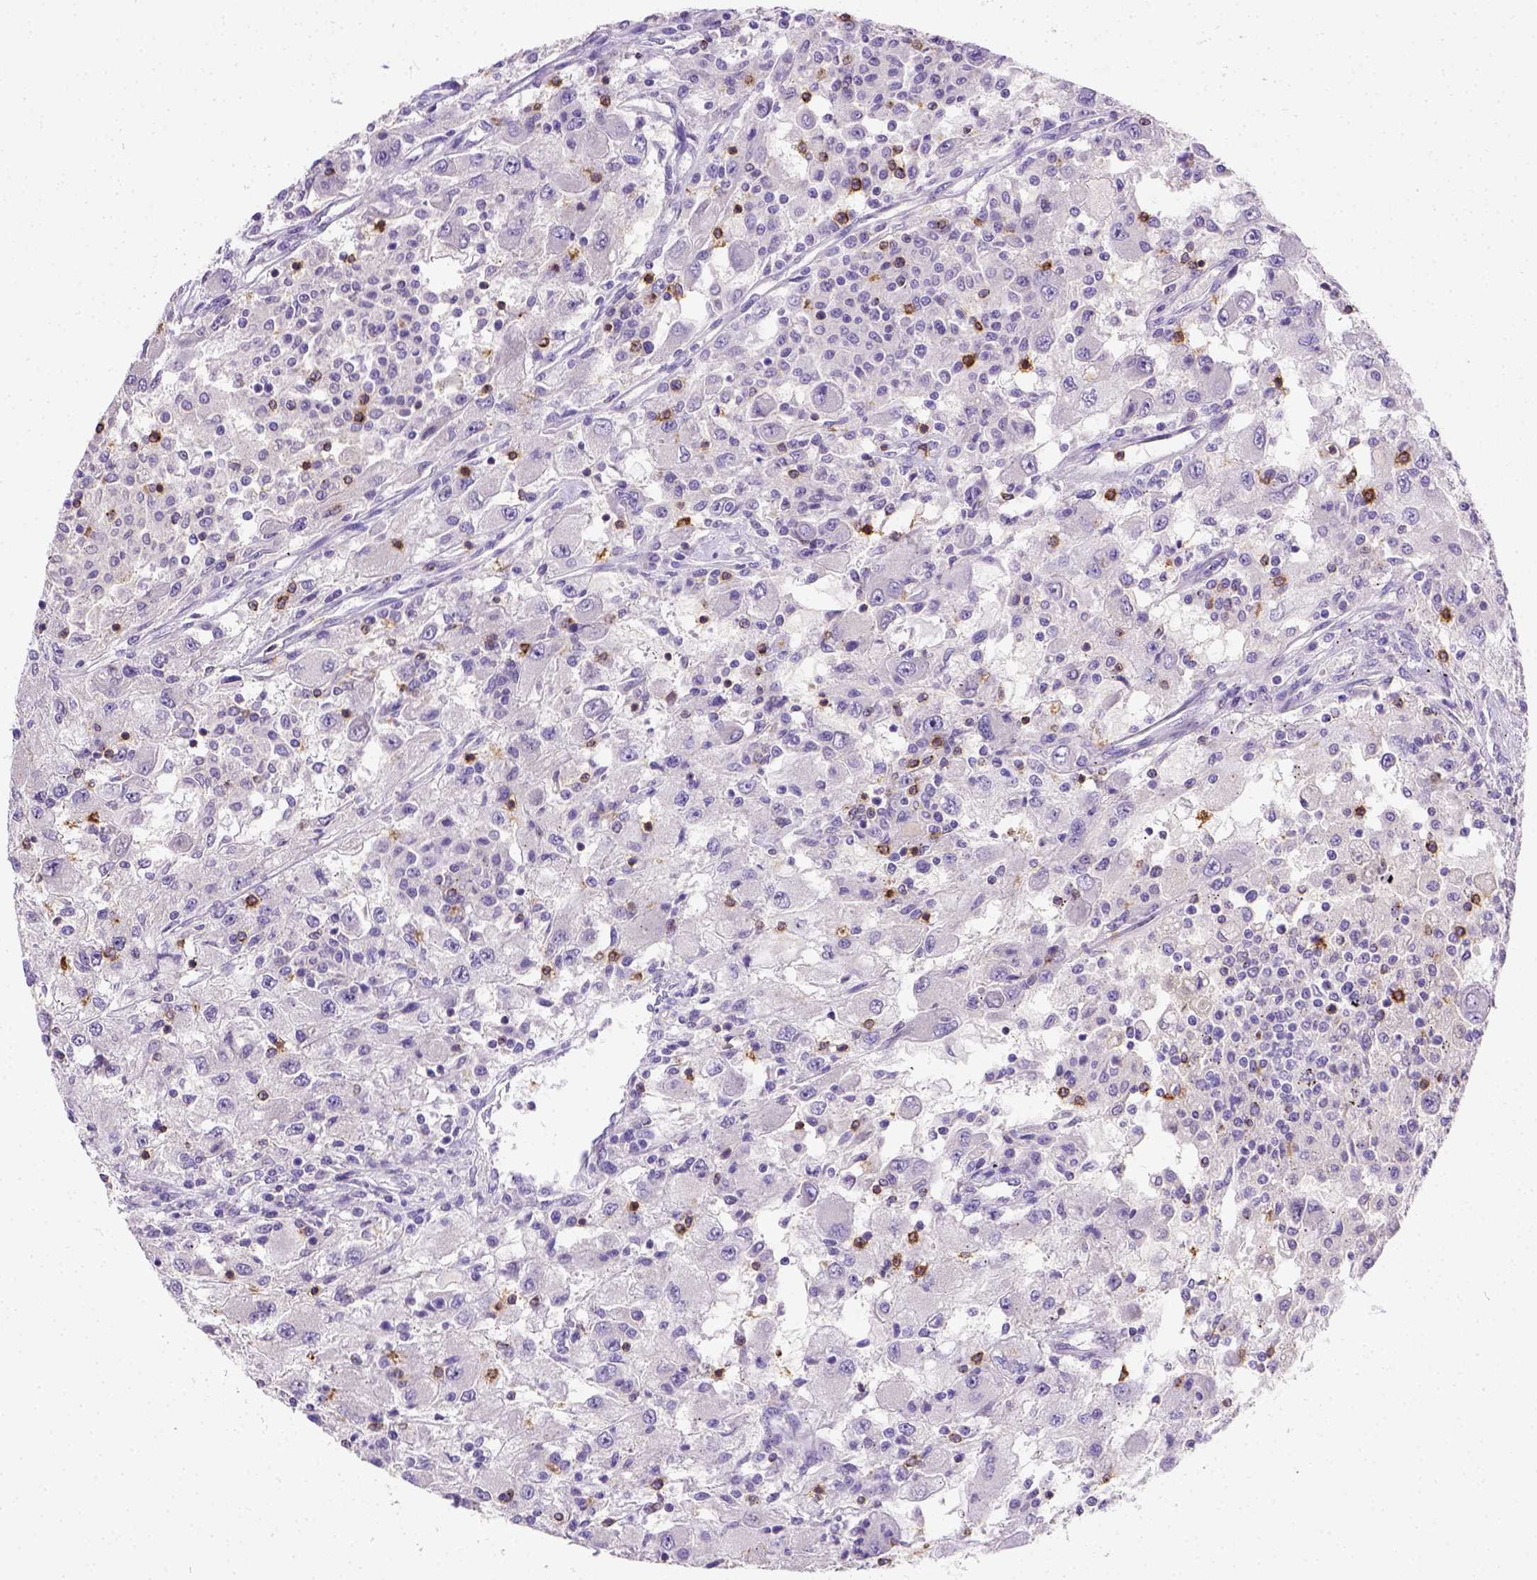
{"staining": {"intensity": "negative", "quantity": "none", "location": "none"}, "tissue": "renal cancer", "cell_type": "Tumor cells", "image_type": "cancer", "snomed": [{"axis": "morphology", "description": "Adenocarcinoma, NOS"}, {"axis": "topography", "description": "Kidney"}], "caption": "IHC micrograph of neoplastic tissue: renal cancer stained with DAB displays no significant protein positivity in tumor cells.", "gene": "B3GAT1", "patient": {"sex": "female", "age": 67}}